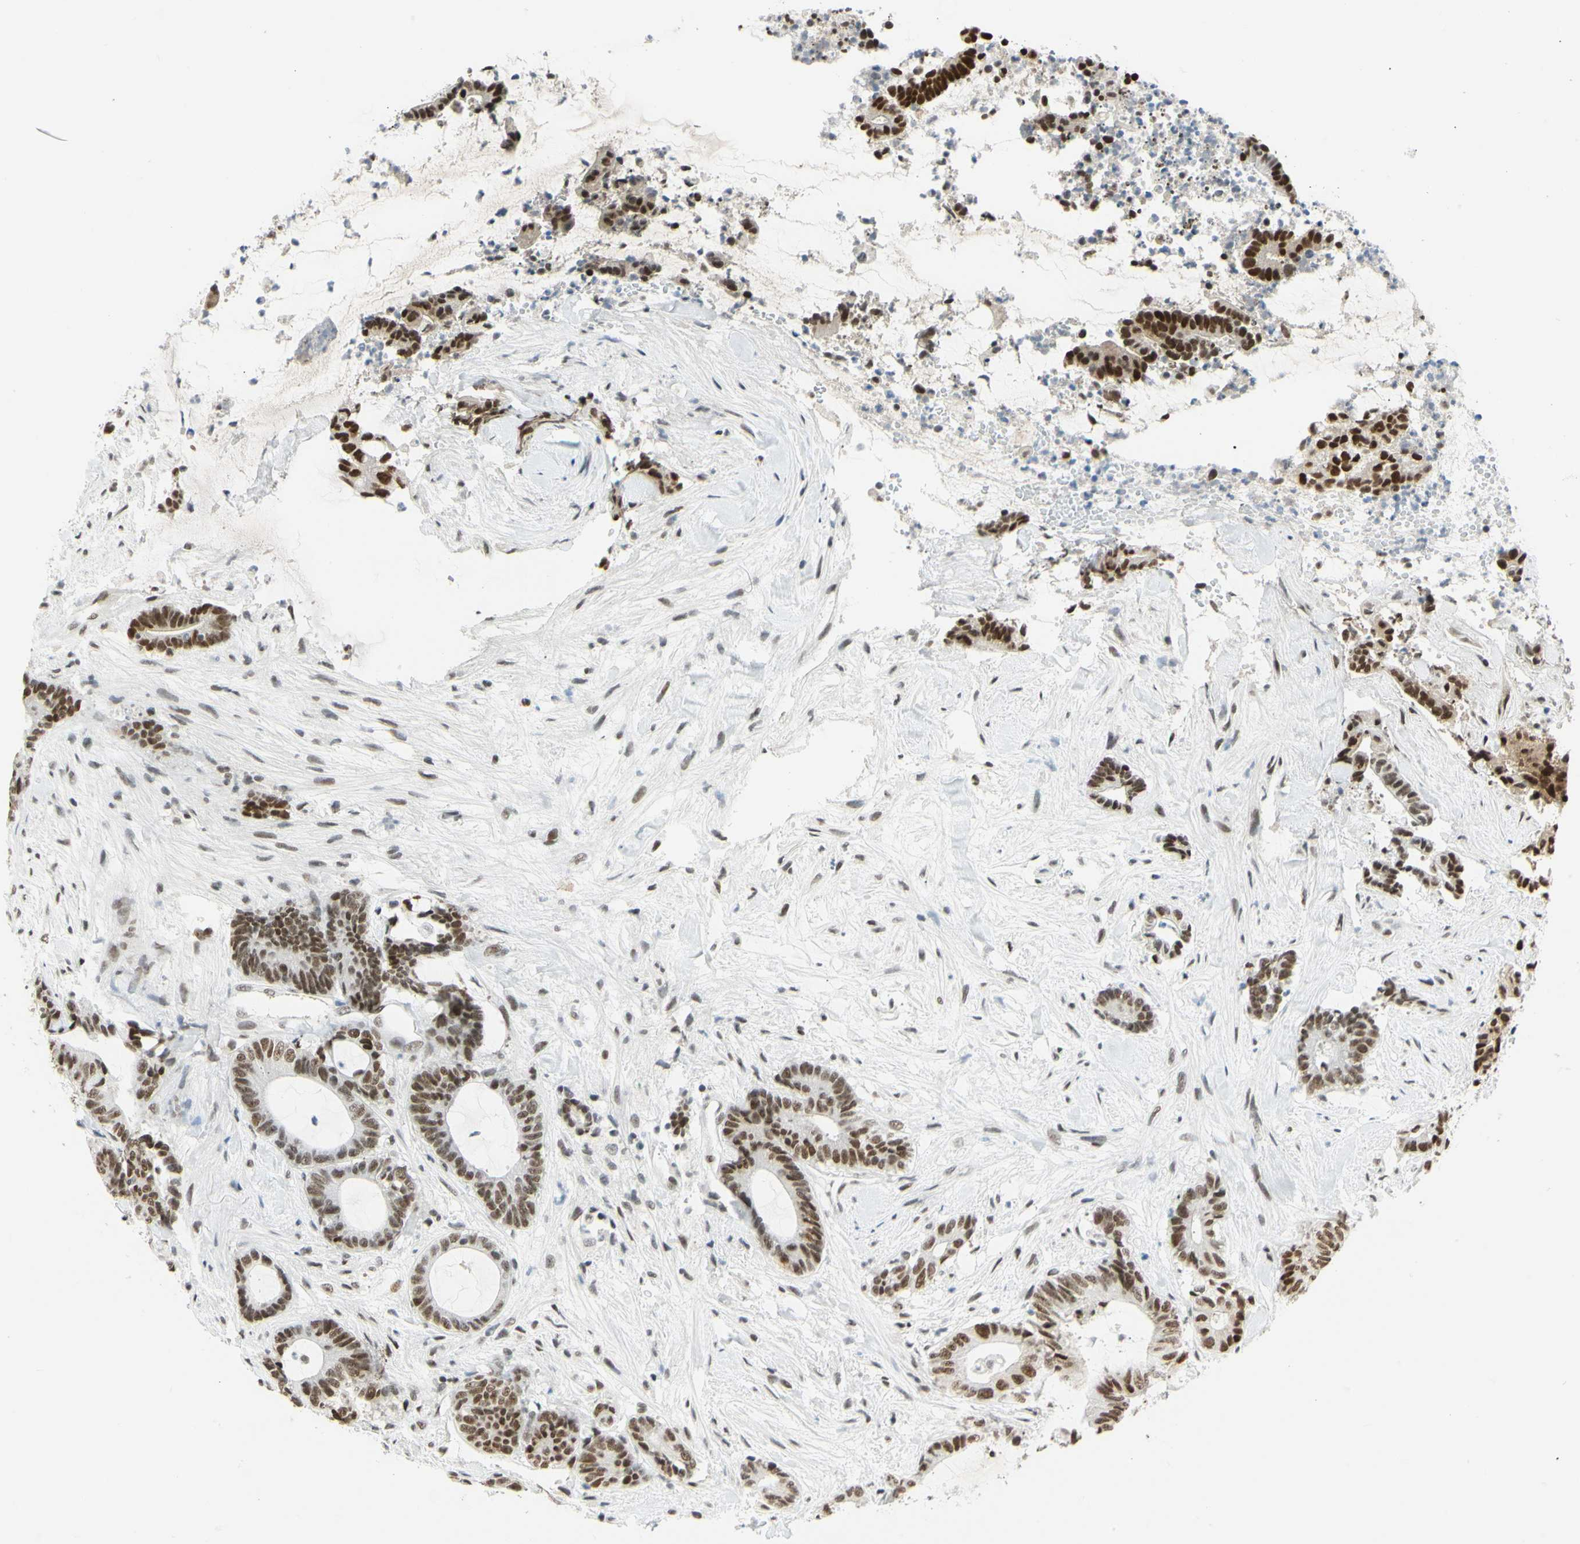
{"staining": {"intensity": "moderate", "quantity": ">75%", "location": "nuclear"}, "tissue": "colorectal cancer", "cell_type": "Tumor cells", "image_type": "cancer", "snomed": [{"axis": "morphology", "description": "Adenocarcinoma, NOS"}, {"axis": "topography", "description": "Colon"}], "caption": "This histopathology image displays immunohistochemistry staining of human colorectal cancer, with medium moderate nuclear staining in approximately >75% of tumor cells.", "gene": "ZSCAN16", "patient": {"sex": "female", "age": 84}}